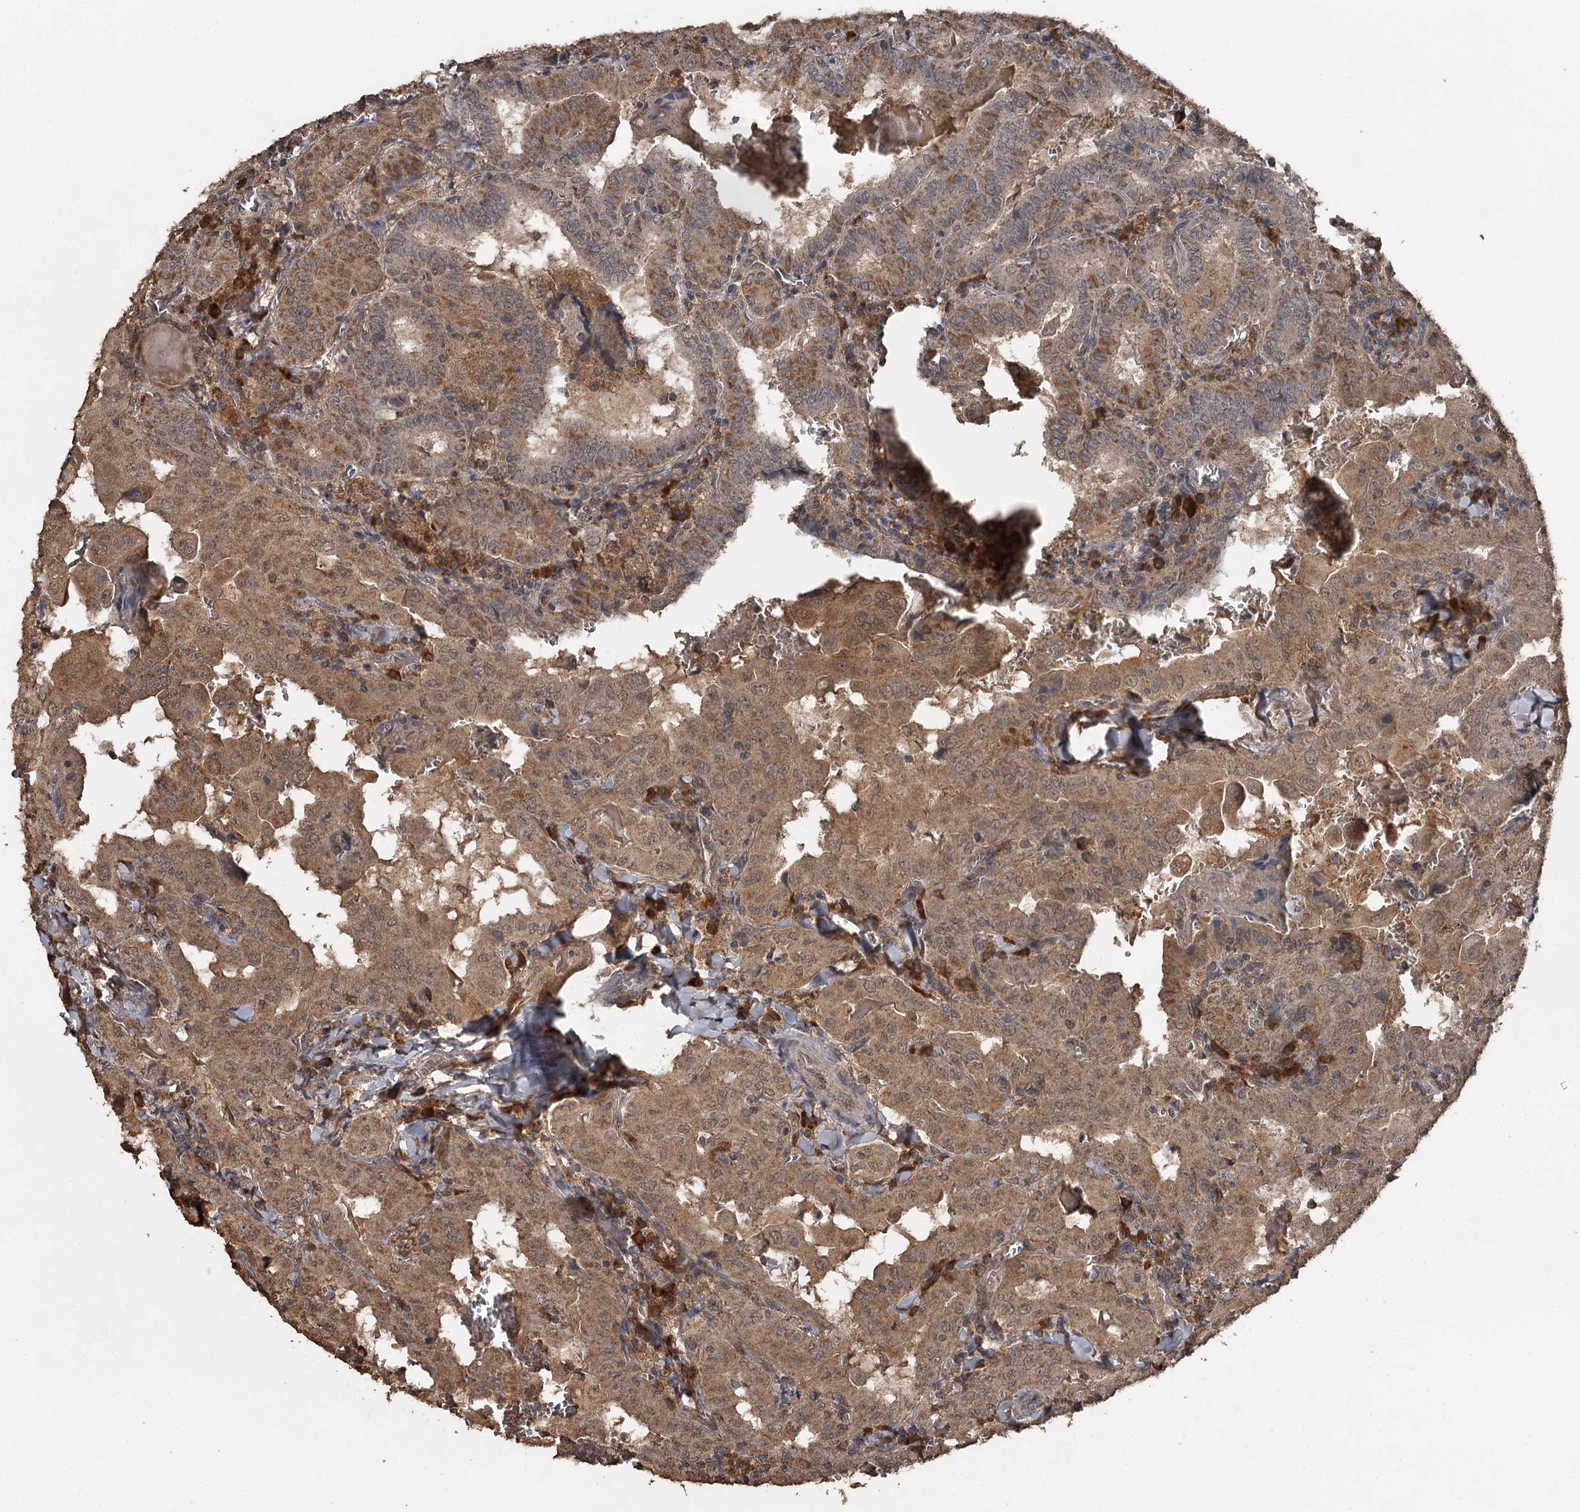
{"staining": {"intensity": "moderate", "quantity": ">75%", "location": "cytoplasmic/membranous,nuclear"}, "tissue": "thyroid cancer", "cell_type": "Tumor cells", "image_type": "cancer", "snomed": [{"axis": "morphology", "description": "Papillary adenocarcinoma, NOS"}, {"axis": "topography", "description": "Thyroid gland"}], "caption": "This is a photomicrograph of immunohistochemistry (IHC) staining of thyroid cancer (papillary adenocarcinoma), which shows moderate positivity in the cytoplasmic/membranous and nuclear of tumor cells.", "gene": "WIPI1", "patient": {"sex": "female", "age": 72}}